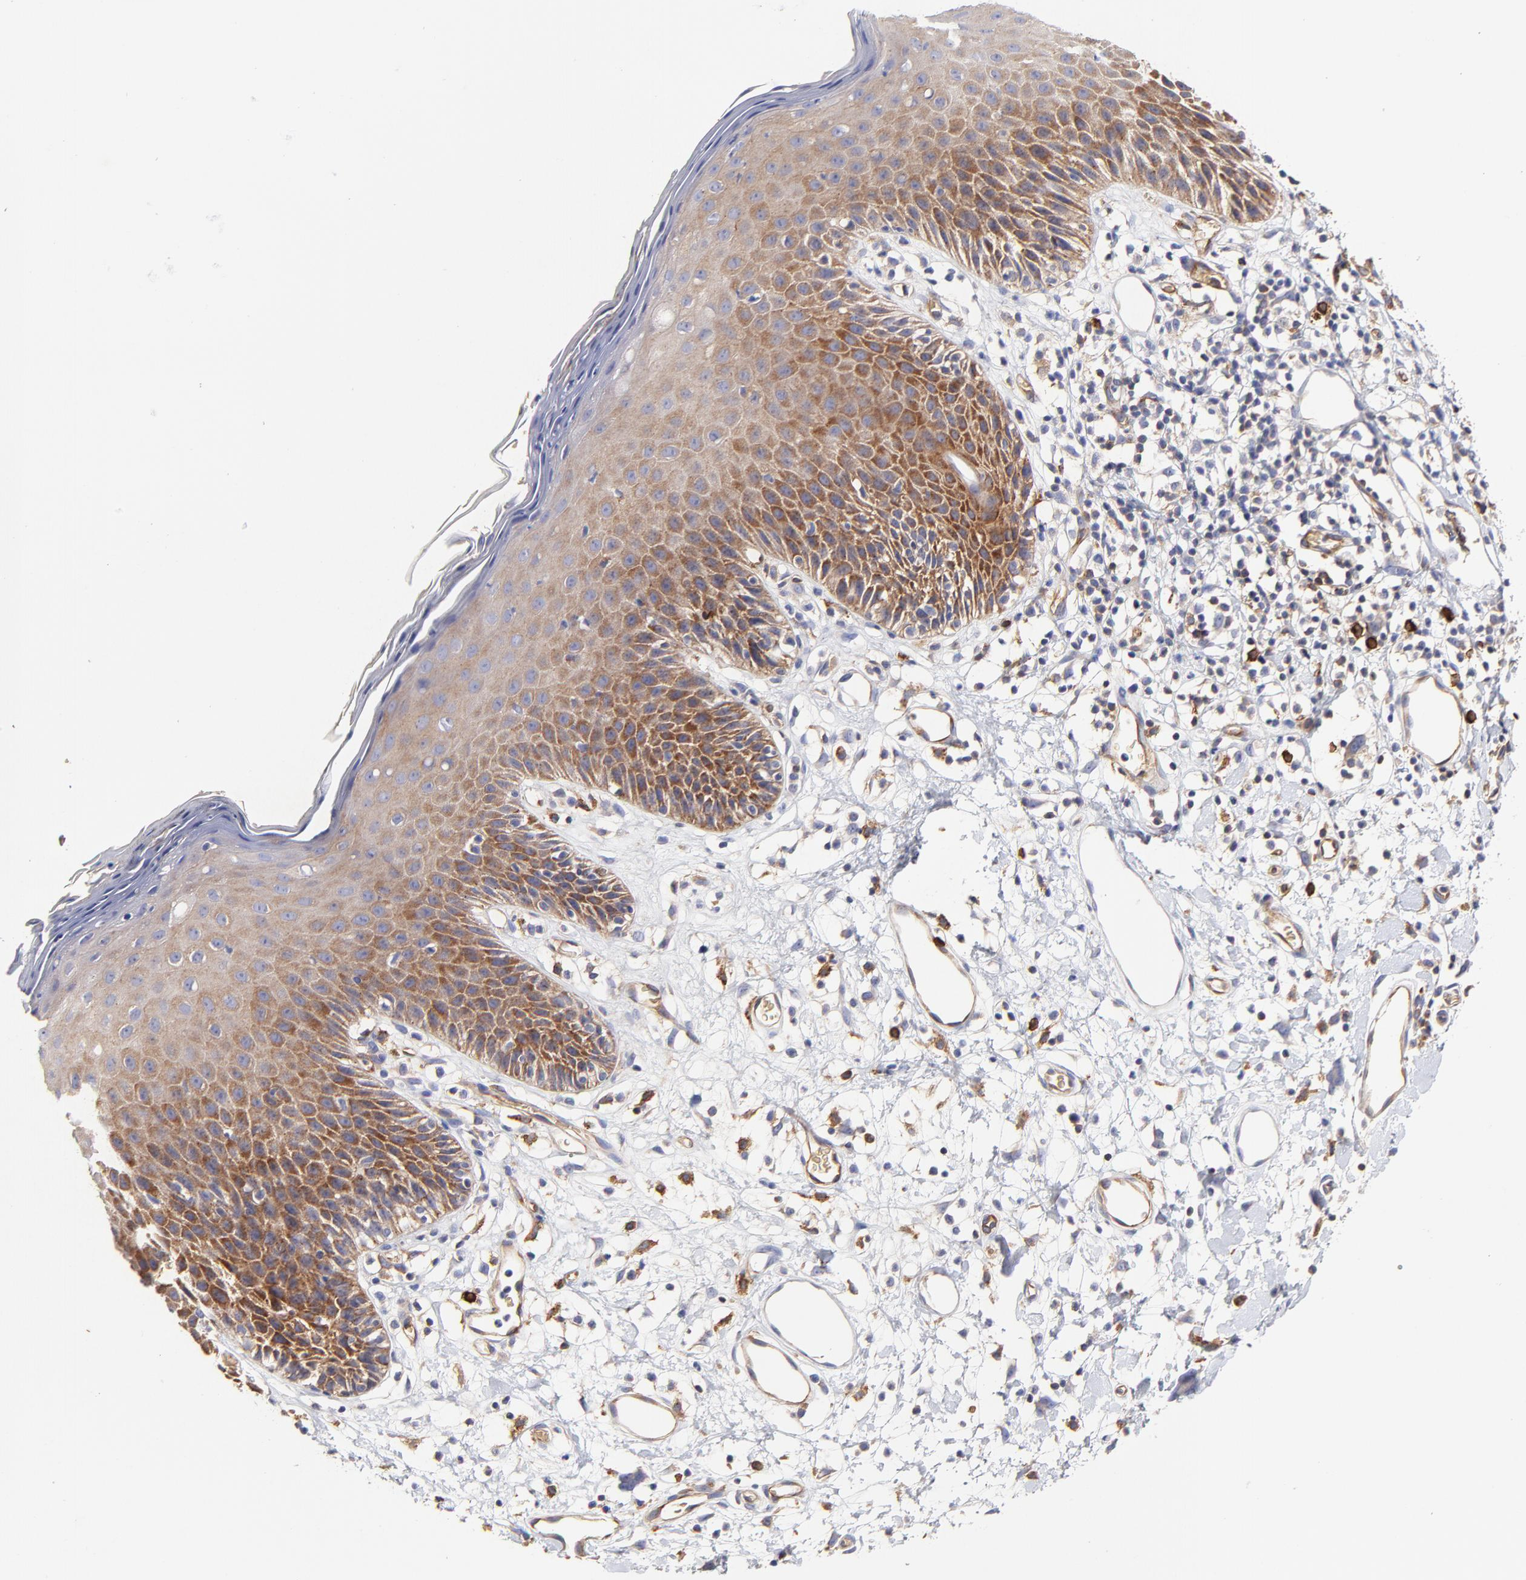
{"staining": {"intensity": "moderate", "quantity": ">75%", "location": "cytoplasmic/membranous"}, "tissue": "skin", "cell_type": "Epidermal cells", "image_type": "normal", "snomed": [{"axis": "morphology", "description": "Normal tissue, NOS"}, {"axis": "topography", "description": "Vulva"}, {"axis": "topography", "description": "Peripheral nerve tissue"}], "caption": "Protein staining reveals moderate cytoplasmic/membranous expression in about >75% of epidermal cells in normal skin. The protein of interest is stained brown, and the nuclei are stained in blue (DAB IHC with brightfield microscopy, high magnification).", "gene": "CD2AP", "patient": {"sex": "female", "age": 68}}